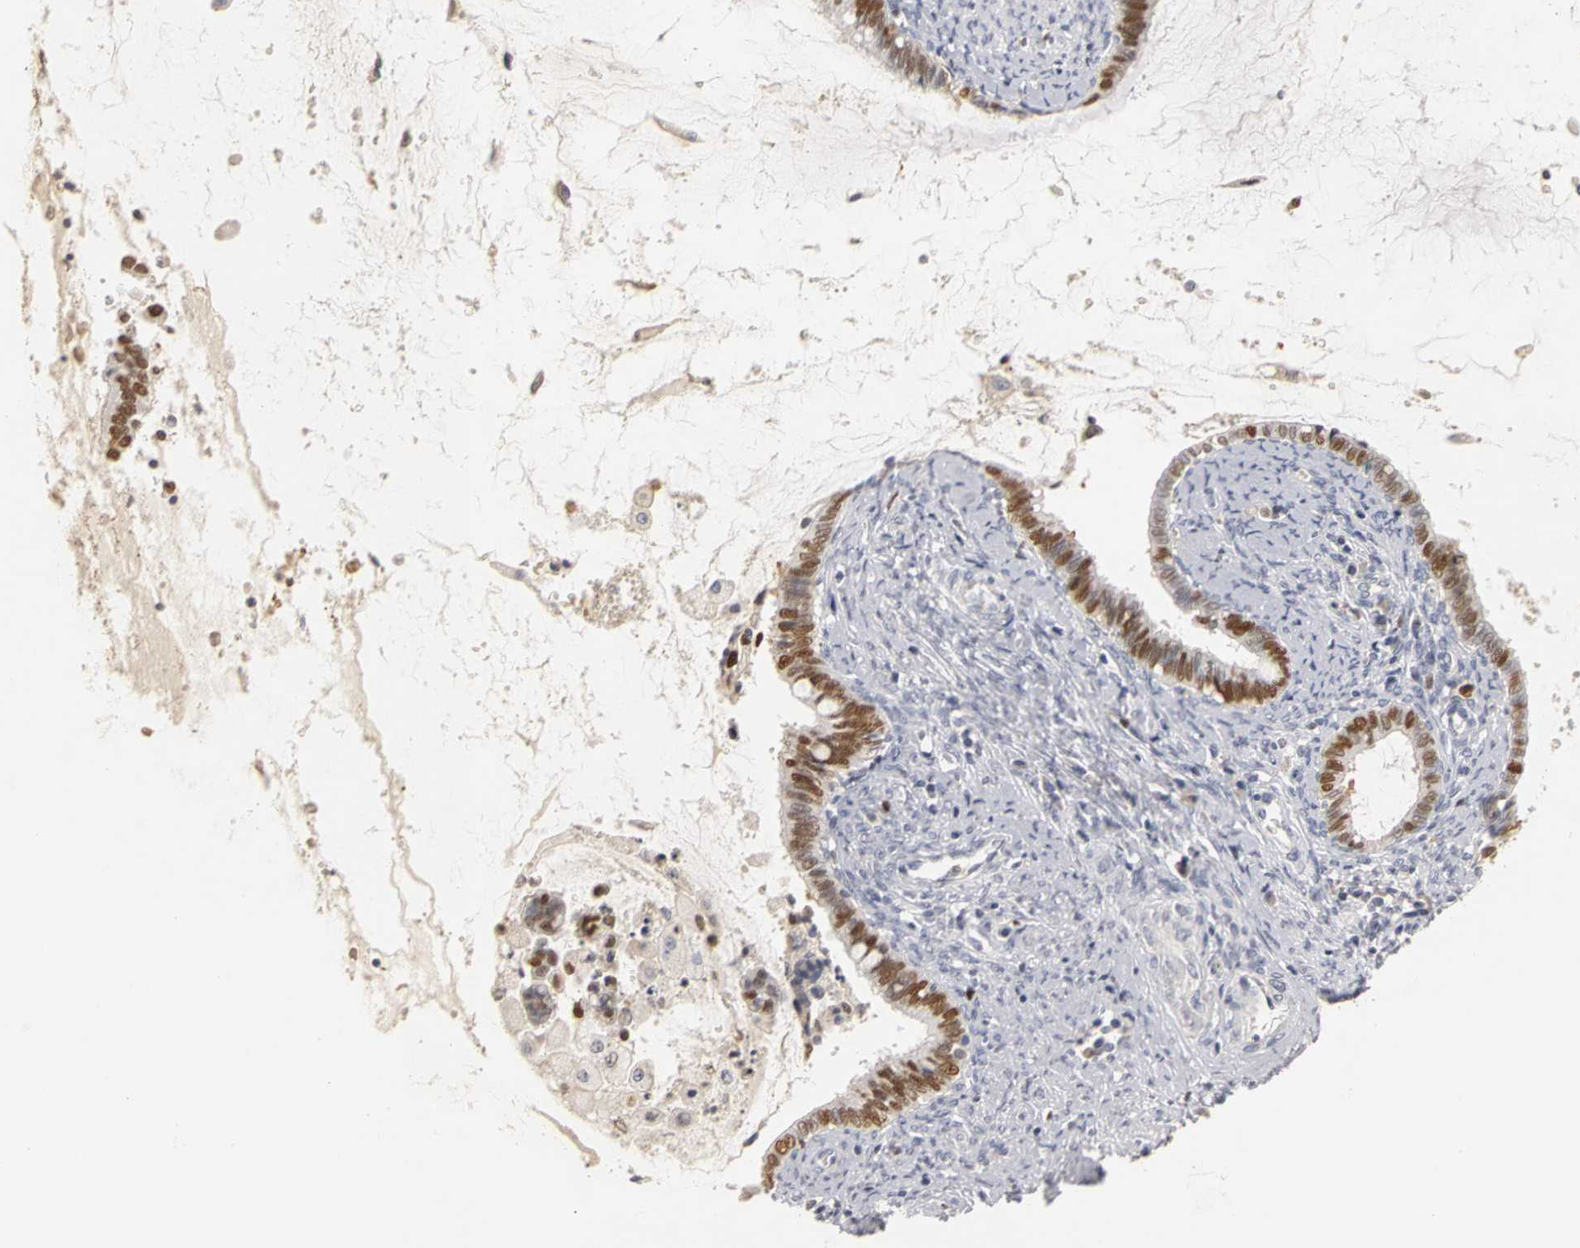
{"staining": {"intensity": "strong", "quantity": ">75%", "location": "nuclear"}, "tissue": "cervical cancer", "cell_type": "Tumor cells", "image_type": "cancer", "snomed": [{"axis": "morphology", "description": "Adenocarcinoma, NOS"}, {"axis": "topography", "description": "Cervix"}], "caption": "A brown stain shows strong nuclear staining of a protein in cervical cancer tumor cells. The protein of interest is stained brown, and the nuclei are stained in blue (DAB IHC with brightfield microscopy, high magnification).", "gene": "MCM6", "patient": {"sex": "female", "age": 44}}